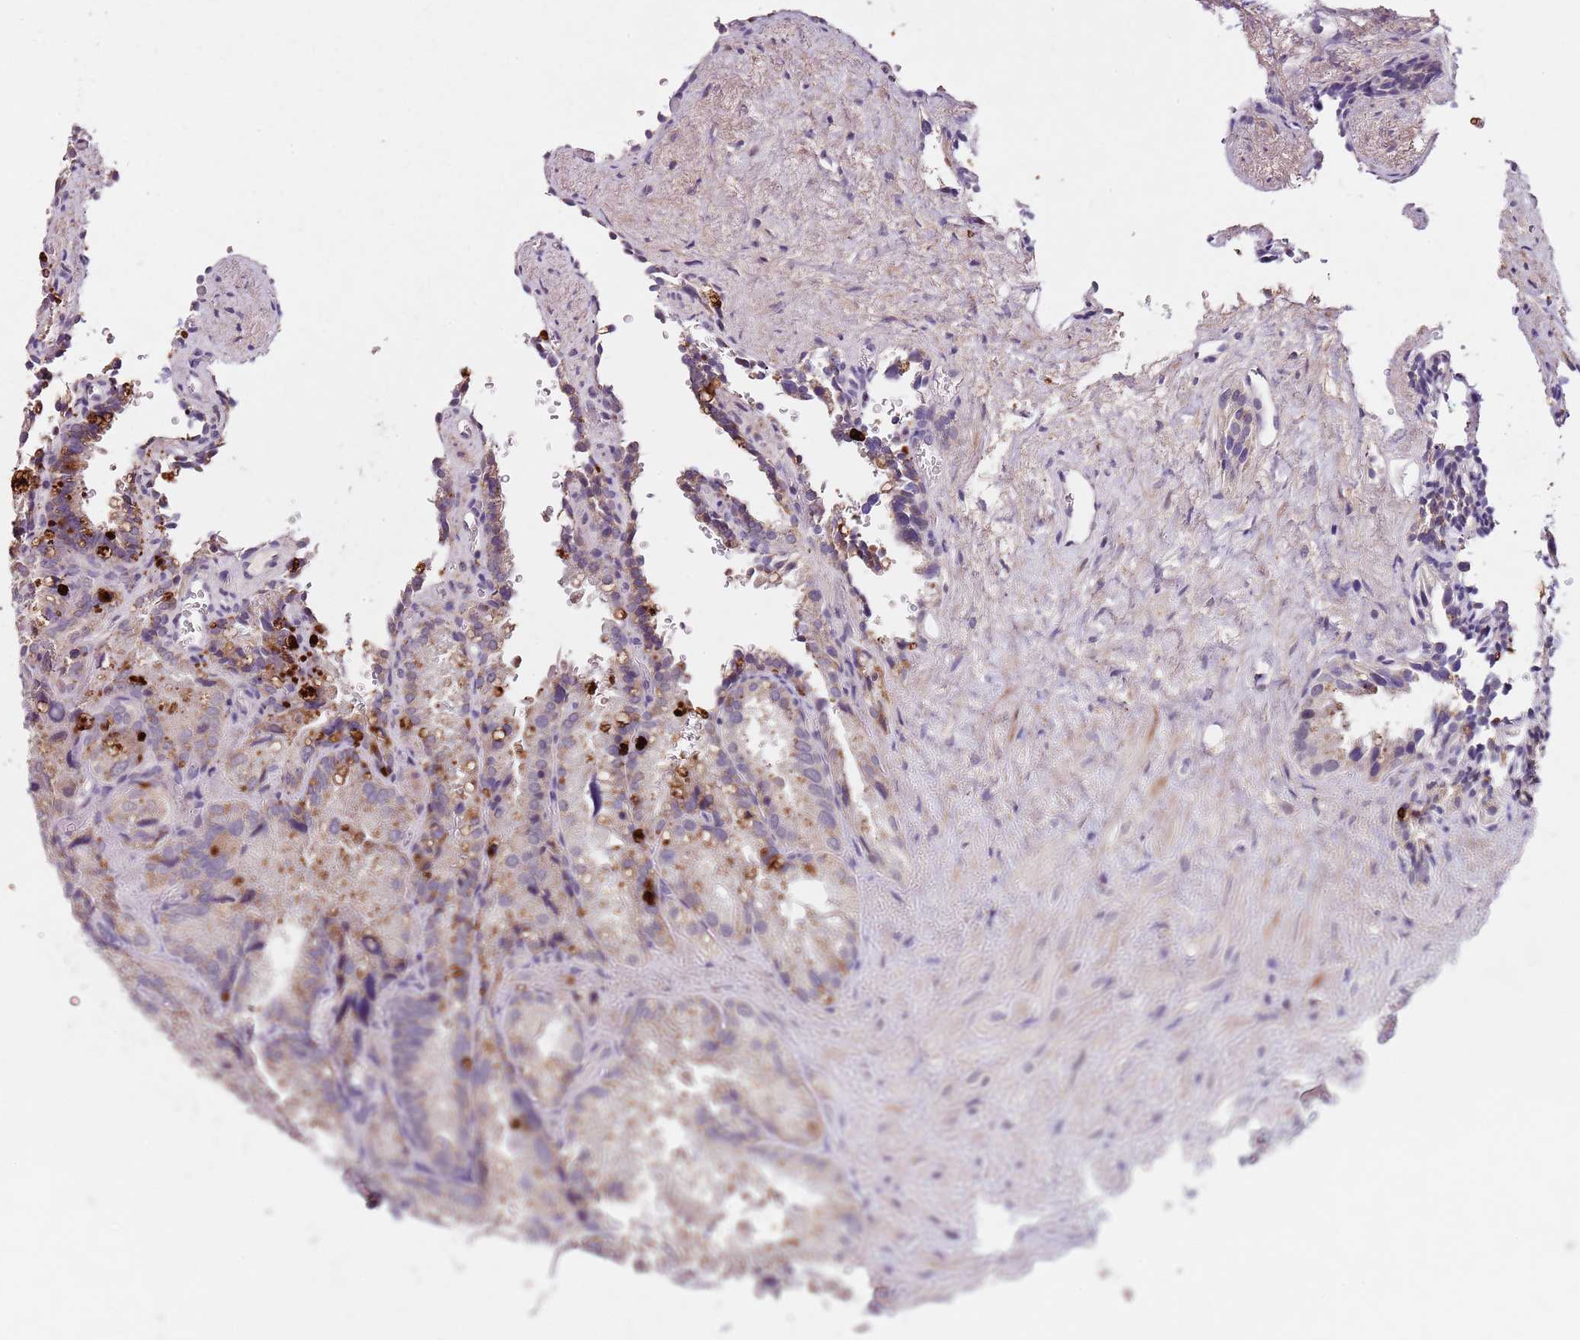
{"staining": {"intensity": "weak", "quantity": "<25%", "location": "cytoplasmic/membranous"}, "tissue": "seminal vesicle", "cell_type": "Glandular cells", "image_type": "normal", "snomed": [{"axis": "morphology", "description": "Normal tissue, NOS"}, {"axis": "topography", "description": "Seminal veicle"}], "caption": "Immunohistochemical staining of benign seminal vesicle reveals no significant positivity in glandular cells. (DAB (3,3'-diaminobenzidine) IHC visualized using brightfield microscopy, high magnification).", "gene": "NRDE2", "patient": {"sex": "male", "age": 62}}